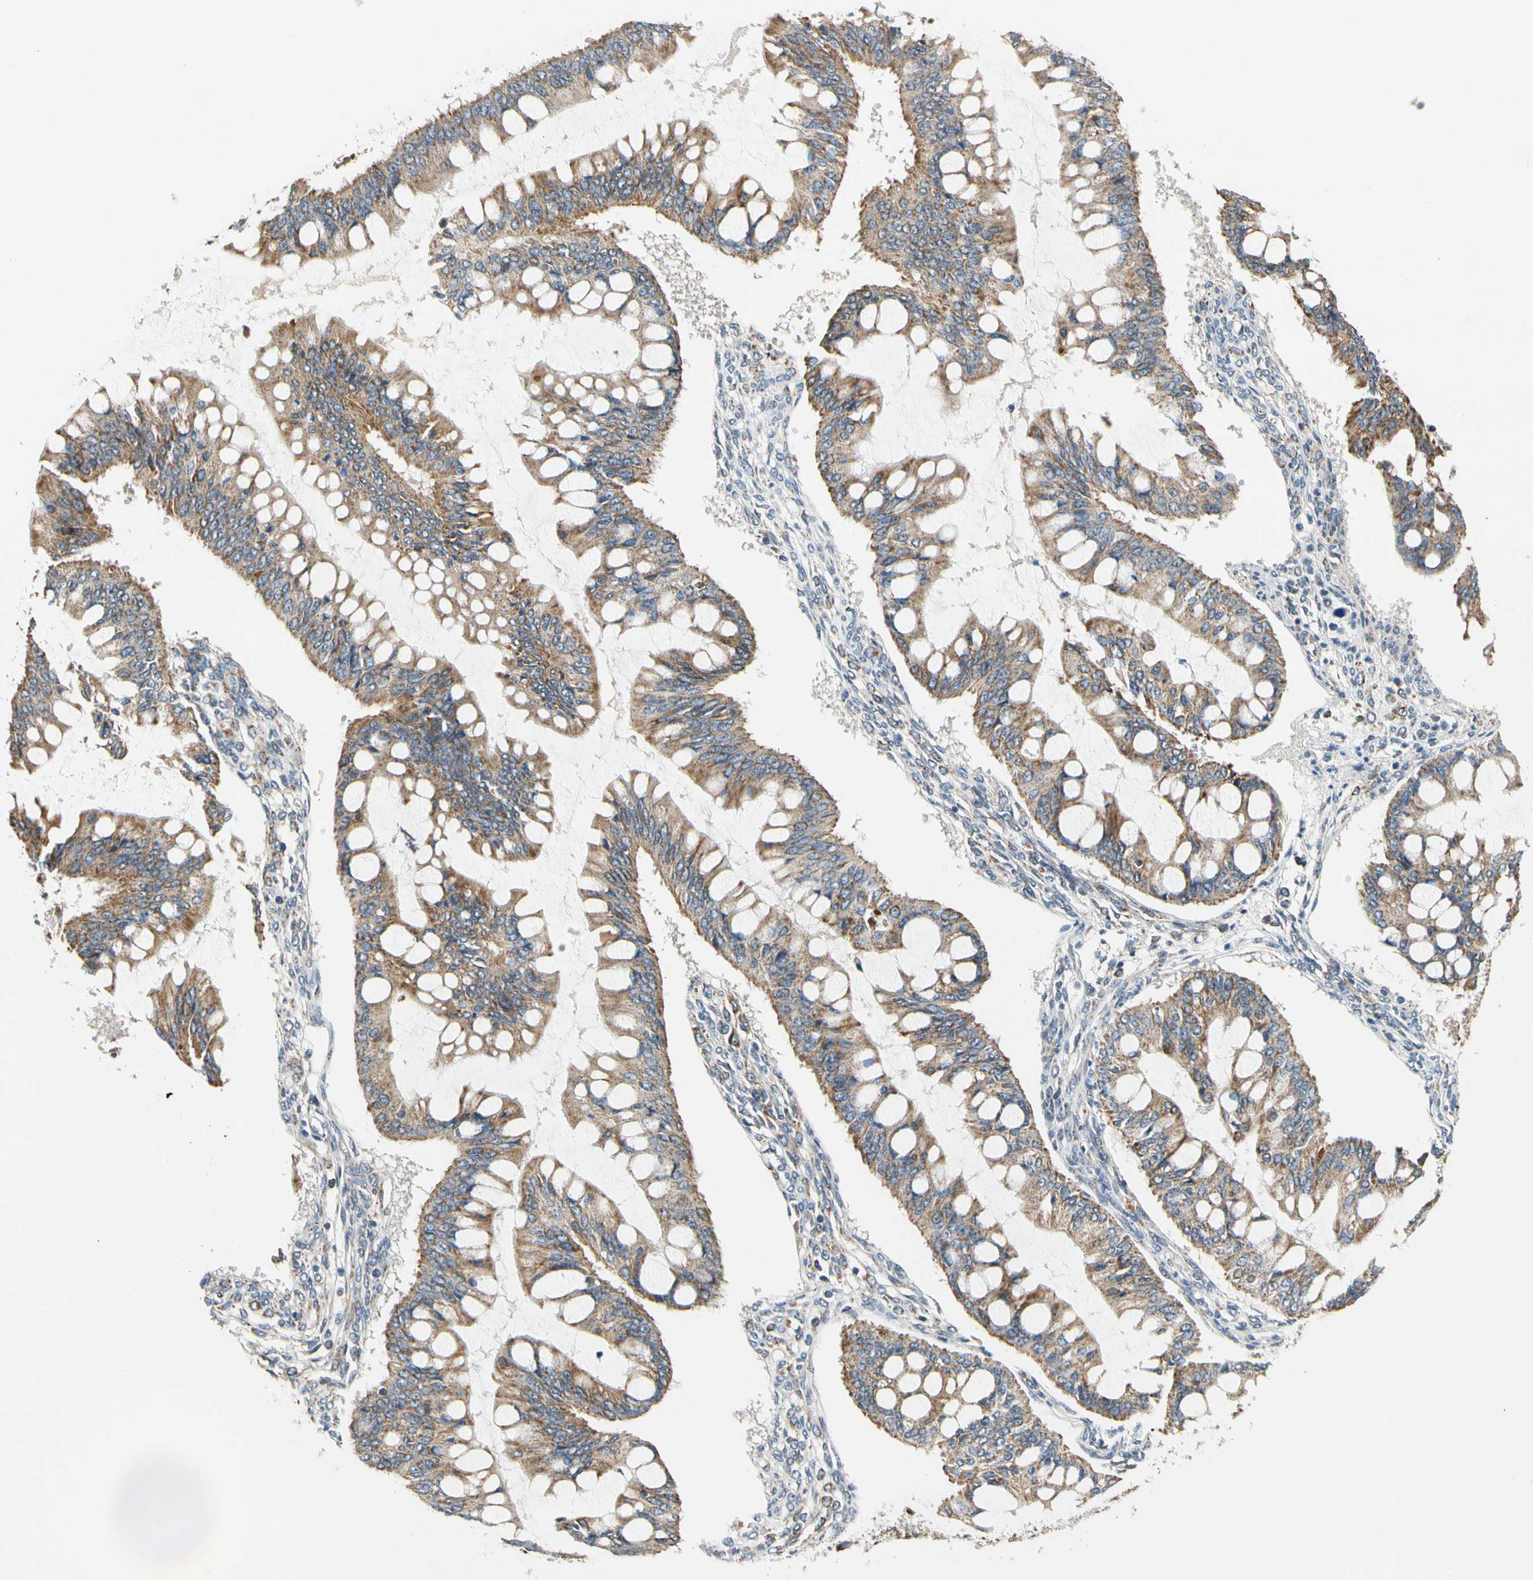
{"staining": {"intensity": "moderate", "quantity": ">75%", "location": "cytoplasmic/membranous"}, "tissue": "ovarian cancer", "cell_type": "Tumor cells", "image_type": "cancer", "snomed": [{"axis": "morphology", "description": "Cystadenocarcinoma, mucinous, NOS"}, {"axis": "topography", "description": "Ovary"}], "caption": "A photomicrograph of ovarian mucinous cystadenocarcinoma stained for a protein displays moderate cytoplasmic/membranous brown staining in tumor cells.", "gene": "KHDC4", "patient": {"sex": "female", "age": 73}}